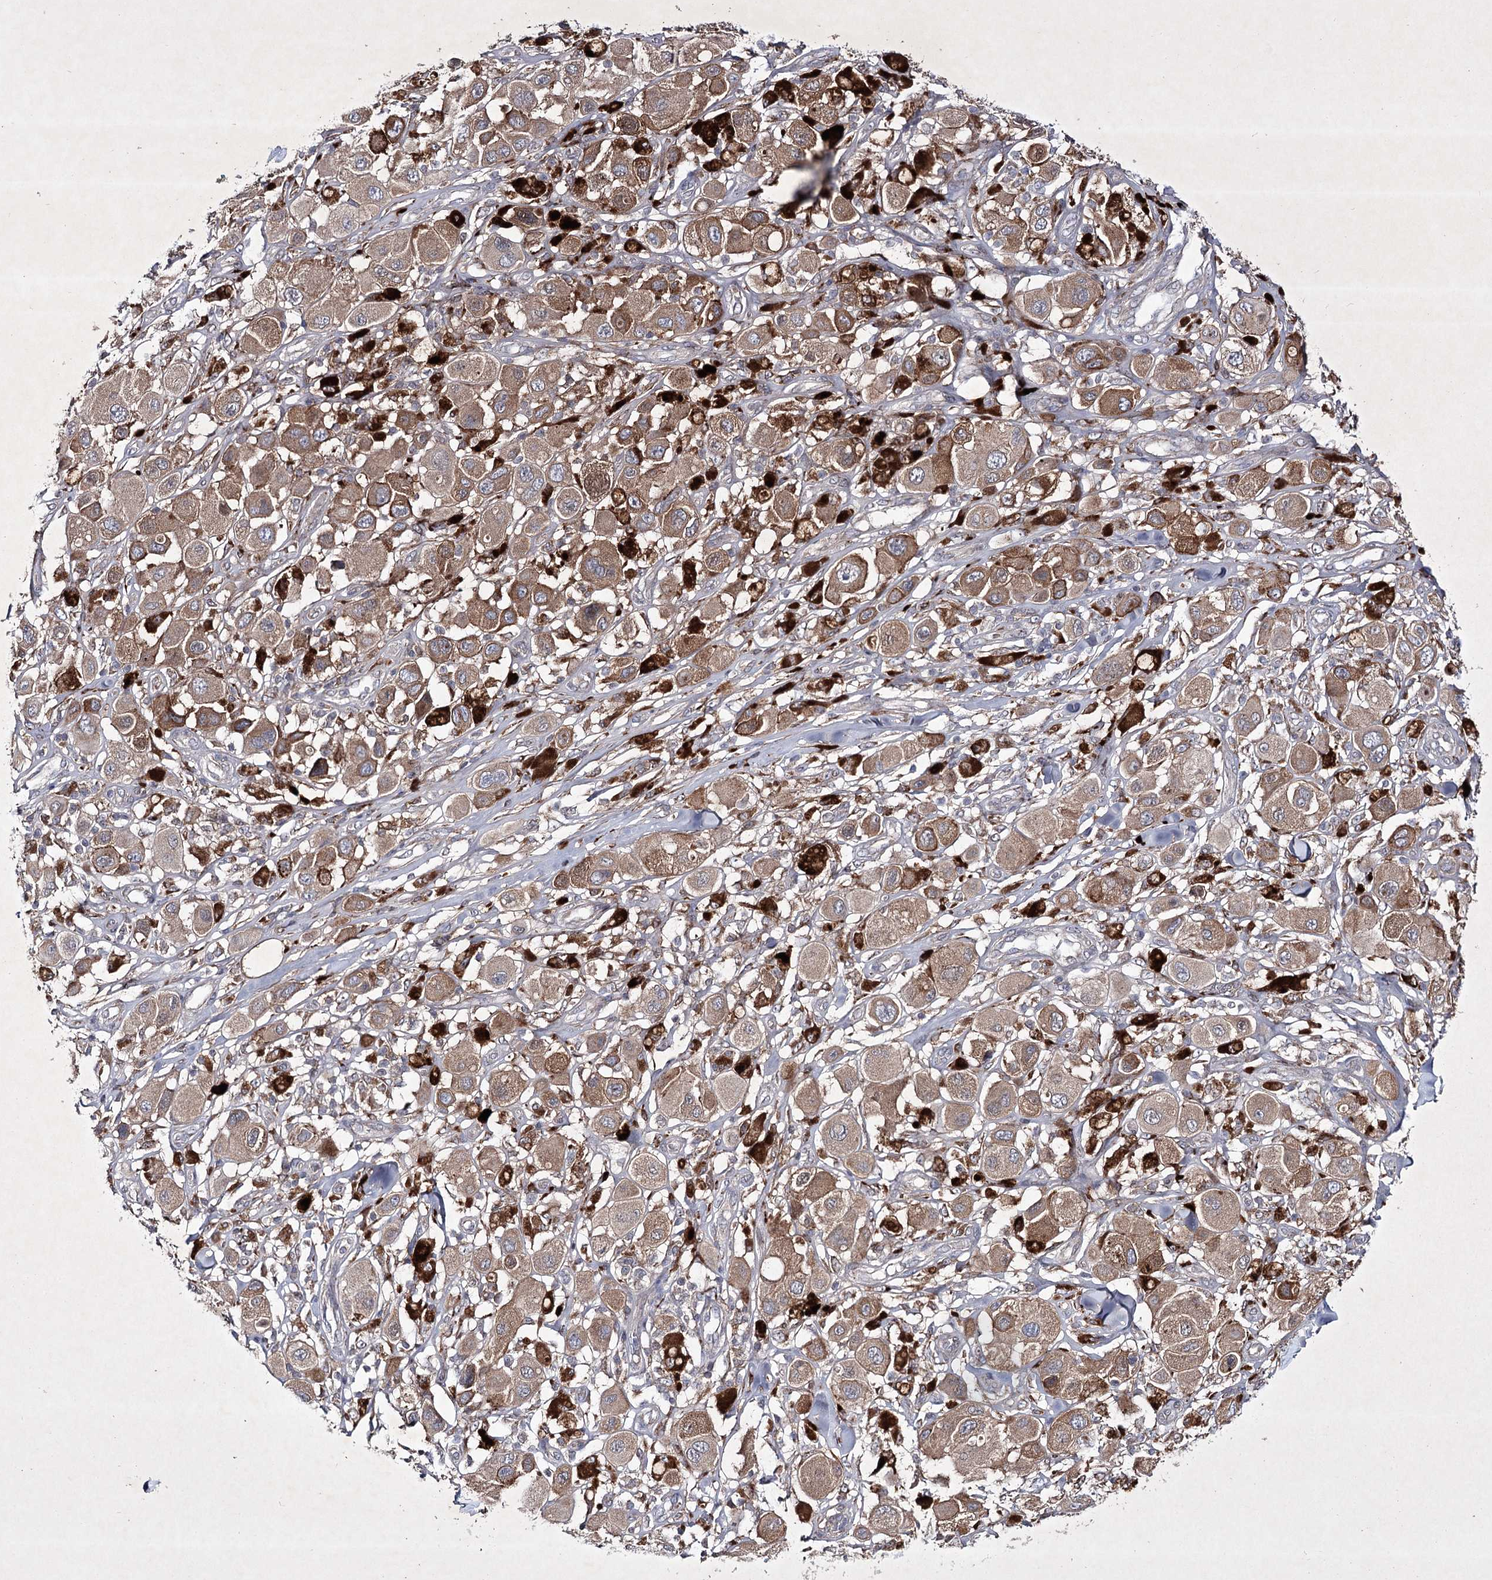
{"staining": {"intensity": "moderate", "quantity": ">75%", "location": "cytoplasmic/membranous"}, "tissue": "melanoma", "cell_type": "Tumor cells", "image_type": "cancer", "snomed": [{"axis": "morphology", "description": "Malignant melanoma, Metastatic site"}, {"axis": "topography", "description": "Skin"}], "caption": "Immunohistochemical staining of malignant melanoma (metastatic site) shows medium levels of moderate cytoplasmic/membranous positivity in about >75% of tumor cells.", "gene": "ALG9", "patient": {"sex": "male", "age": 41}}